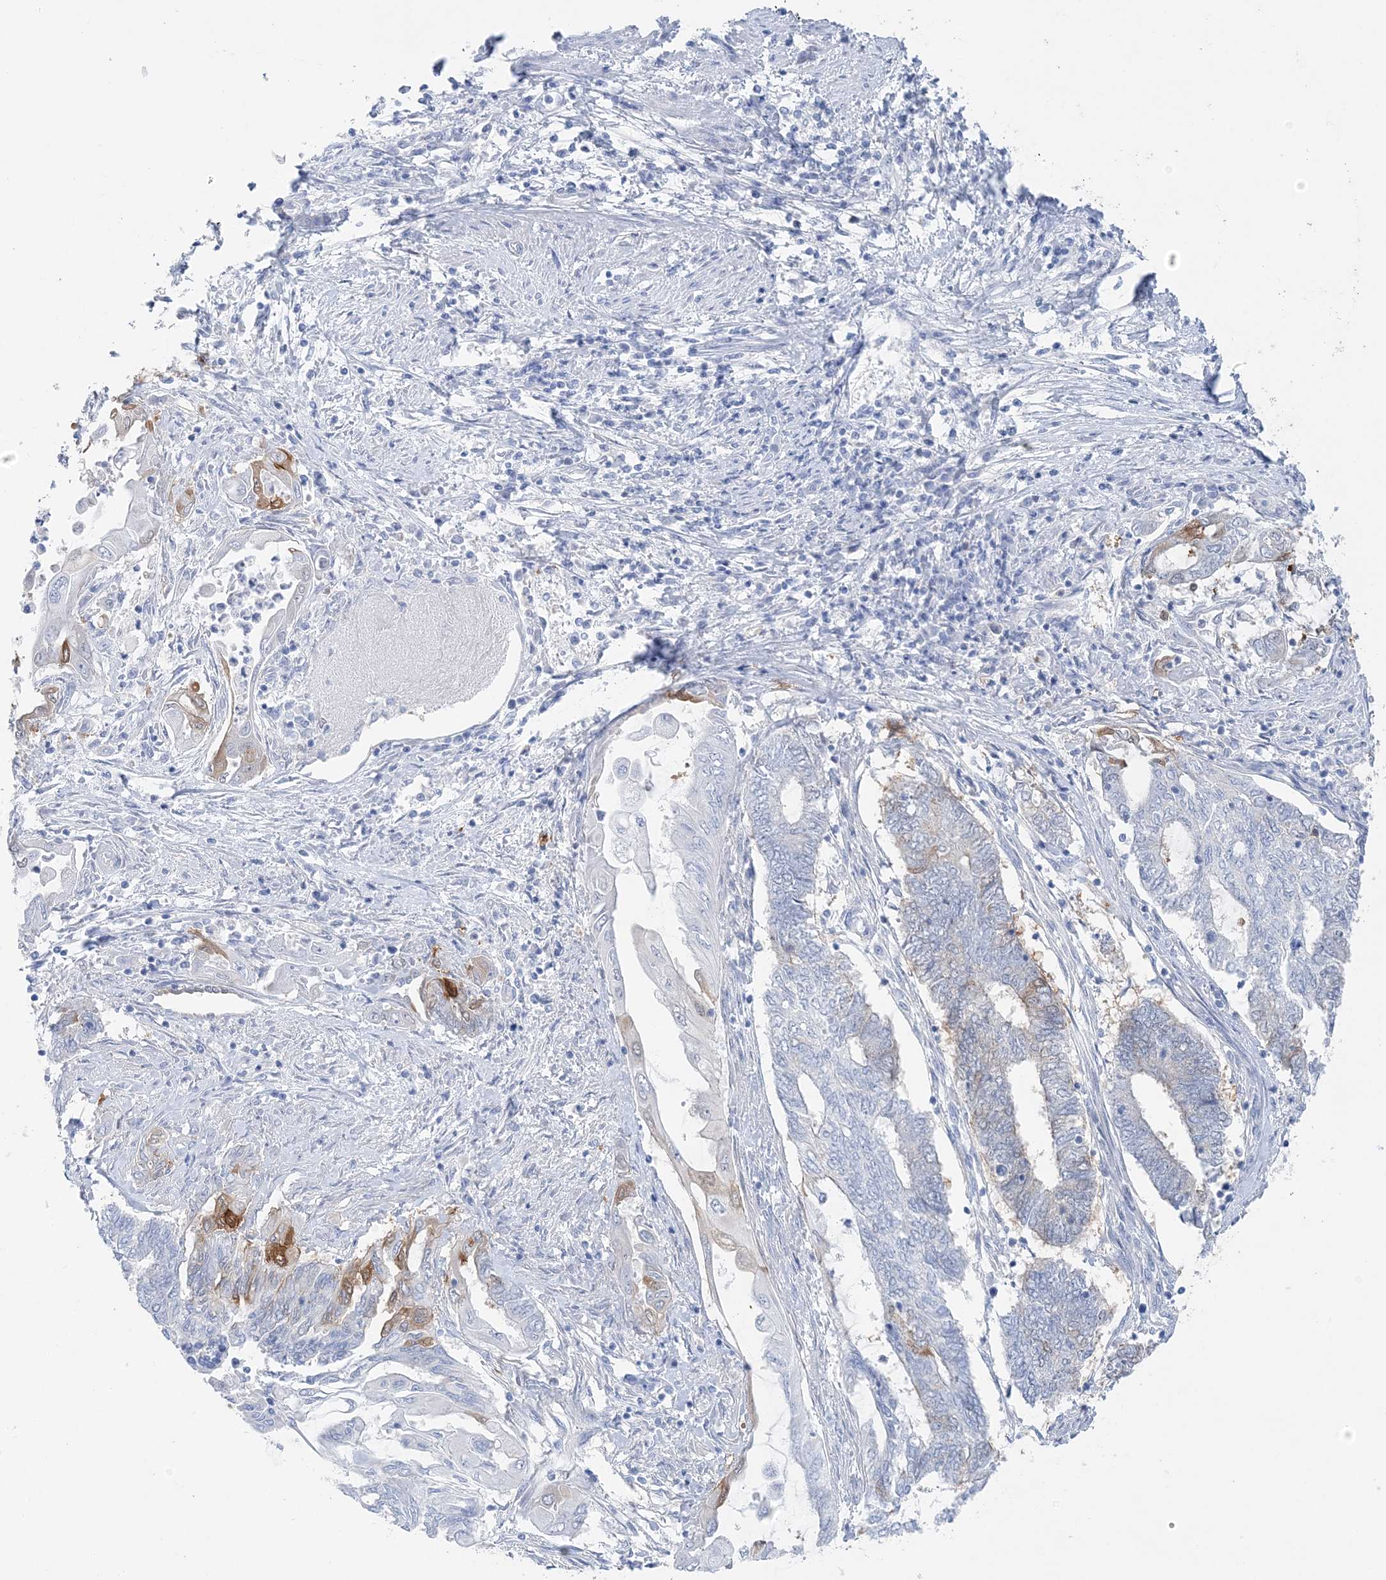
{"staining": {"intensity": "strong", "quantity": "<25%", "location": "cytoplasmic/membranous"}, "tissue": "endometrial cancer", "cell_type": "Tumor cells", "image_type": "cancer", "snomed": [{"axis": "morphology", "description": "Adenocarcinoma, NOS"}, {"axis": "topography", "description": "Uterus"}, {"axis": "topography", "description": "Endometrium"}], "caption": "Brown immunohistochemical staining in endometrial cancer (adenocarcinoma) shows strong cytoplasmic/membranous positivity in approximately <25% of tumor cells.", "gene": "HMGCS1", "patient": {"sex": "female", "age": 70}}